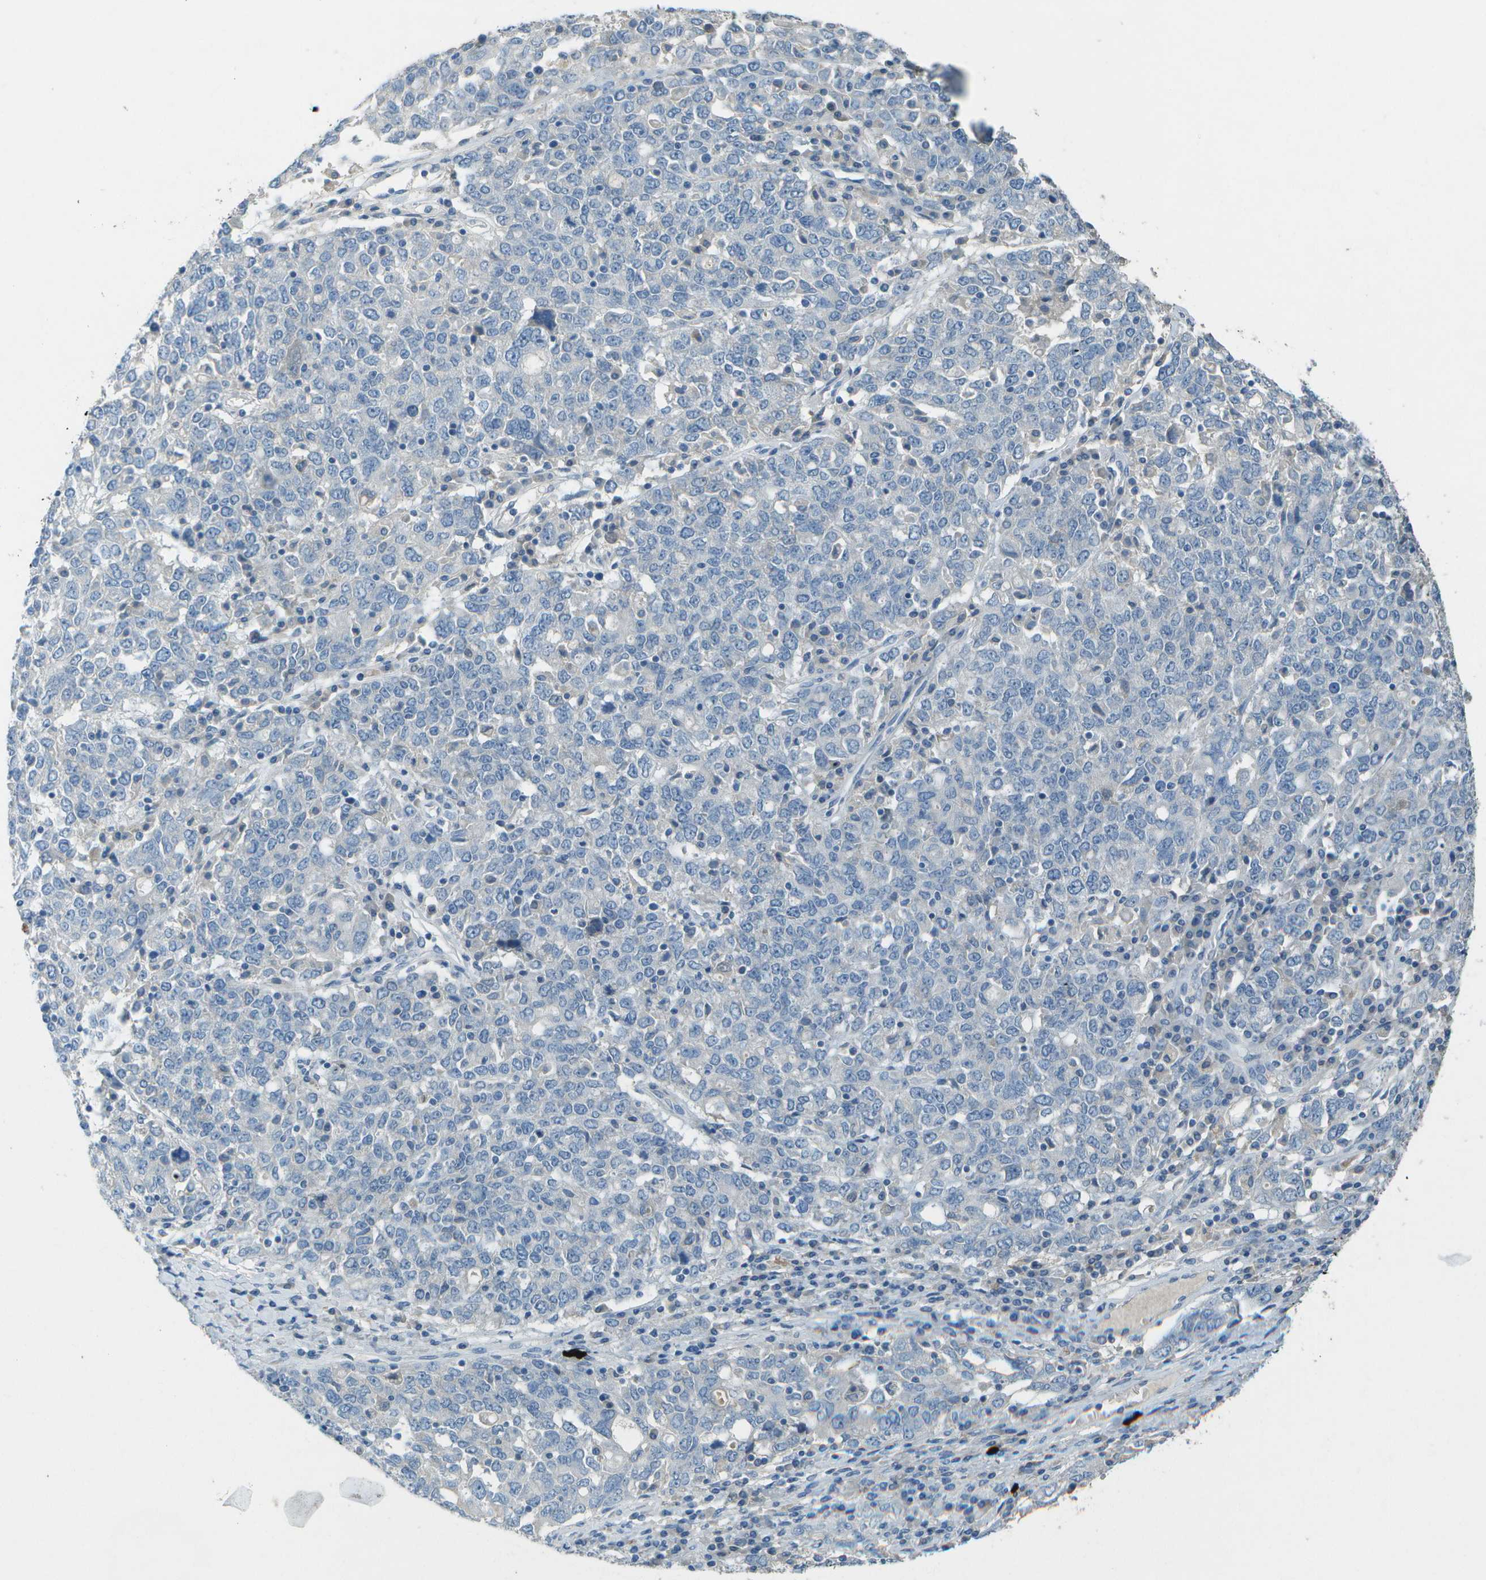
{"staining": {"intensity": "negative", "quantity": "none", "location": "none"}, "tissue": "ovarian cancer", "cell_type": "Tumor cells", "image_type": "cancer", "snomed": [{"axis": "morphology", "description": "Carcinoma, endometroid"}, {"axis": "topography", "description": "Ovary"}], "caption": "Human ovarian cancer (endometroid carcinoma) stained for a protein using immunohistochemistry displays no staining in tumor cells.", "gene": "LGI2", "patient": {"sex": "female", "age": 62}}